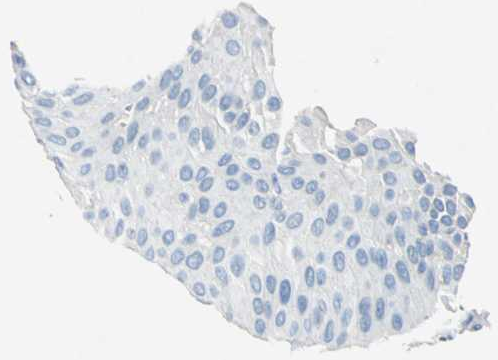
{"staining": {"intensity": "negative", "quantity": "none", "location": "none"}, "tissue": "urothelial cancer", "cell_type": "Tumor cells", "image_type": "cancer", "snomed": [{"axis": "morphology", "description": "Urothelial carcinoma, Low grade"}, {"axis": "topography", "description": "Urinary bladder"}], "caption": "High magnification brightfield microscopy of low-grade urothelial carcinoma stained with DAB (3,3'-diaminobenzidine) (brown) and counterstained with hematoxylin (blue): tumor cells show no significant staining.", "gene": "RPS13", "patient": {"sex": "female", "age": 60}}